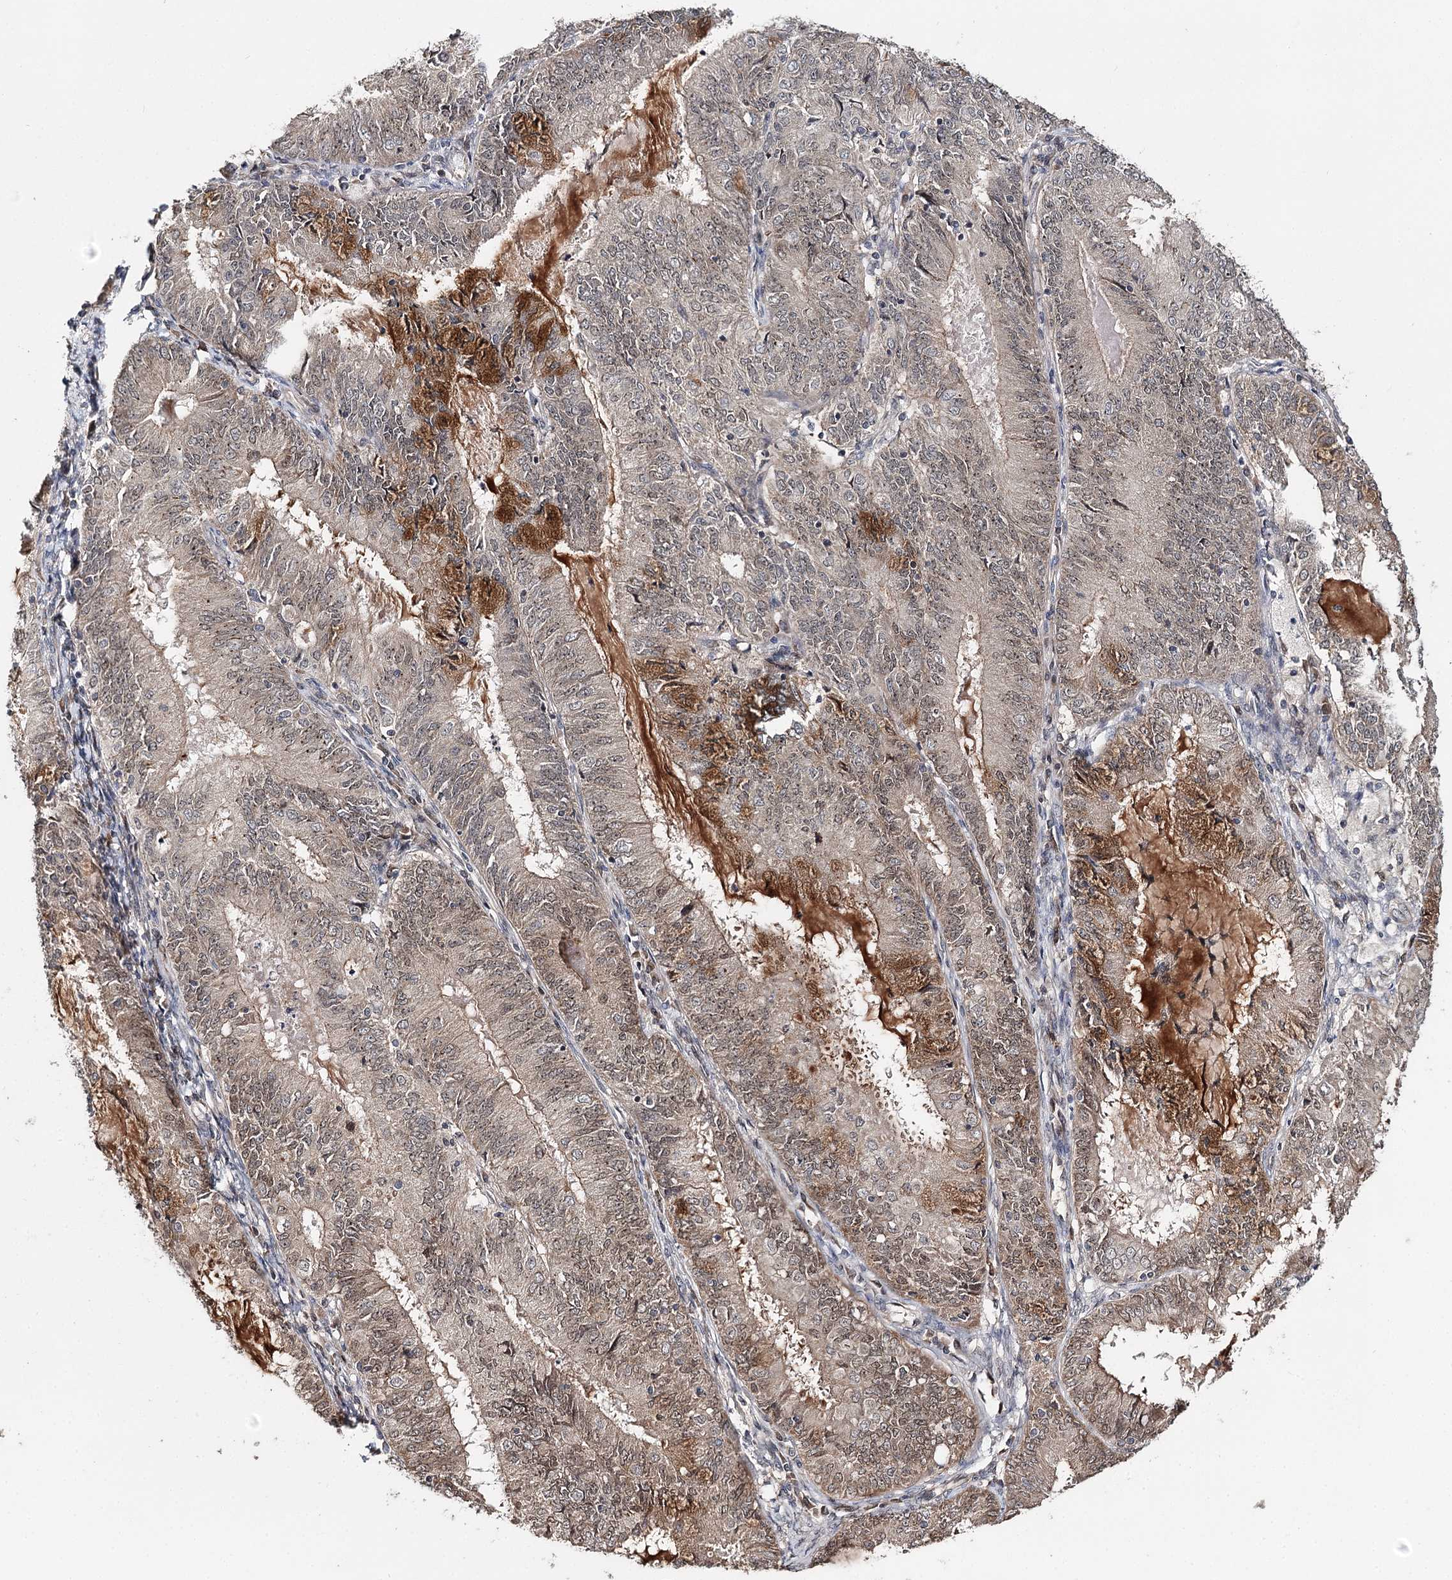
{"staining": {"intensity": "negative", "quantity": "none", "location": "none"}, "tissue": "endometrial cancer", "cell_type": "Tumor cells", "image_type": "cancer", "snomed": [{"axis": "morphology", "description": "Adenocarcinoma, NOS"}, {"axis": "topography", "description": "Endometrium"}], "caption": "Immunohistochemistry micrograph of endometrial adenocarcinoma stained for a protein (brown), which shows no positivity in tumor cells. (DAB IHC, high magnification).", "gene": "NOPCHAP1", "patient": {"sex": "female", "age": 57}}